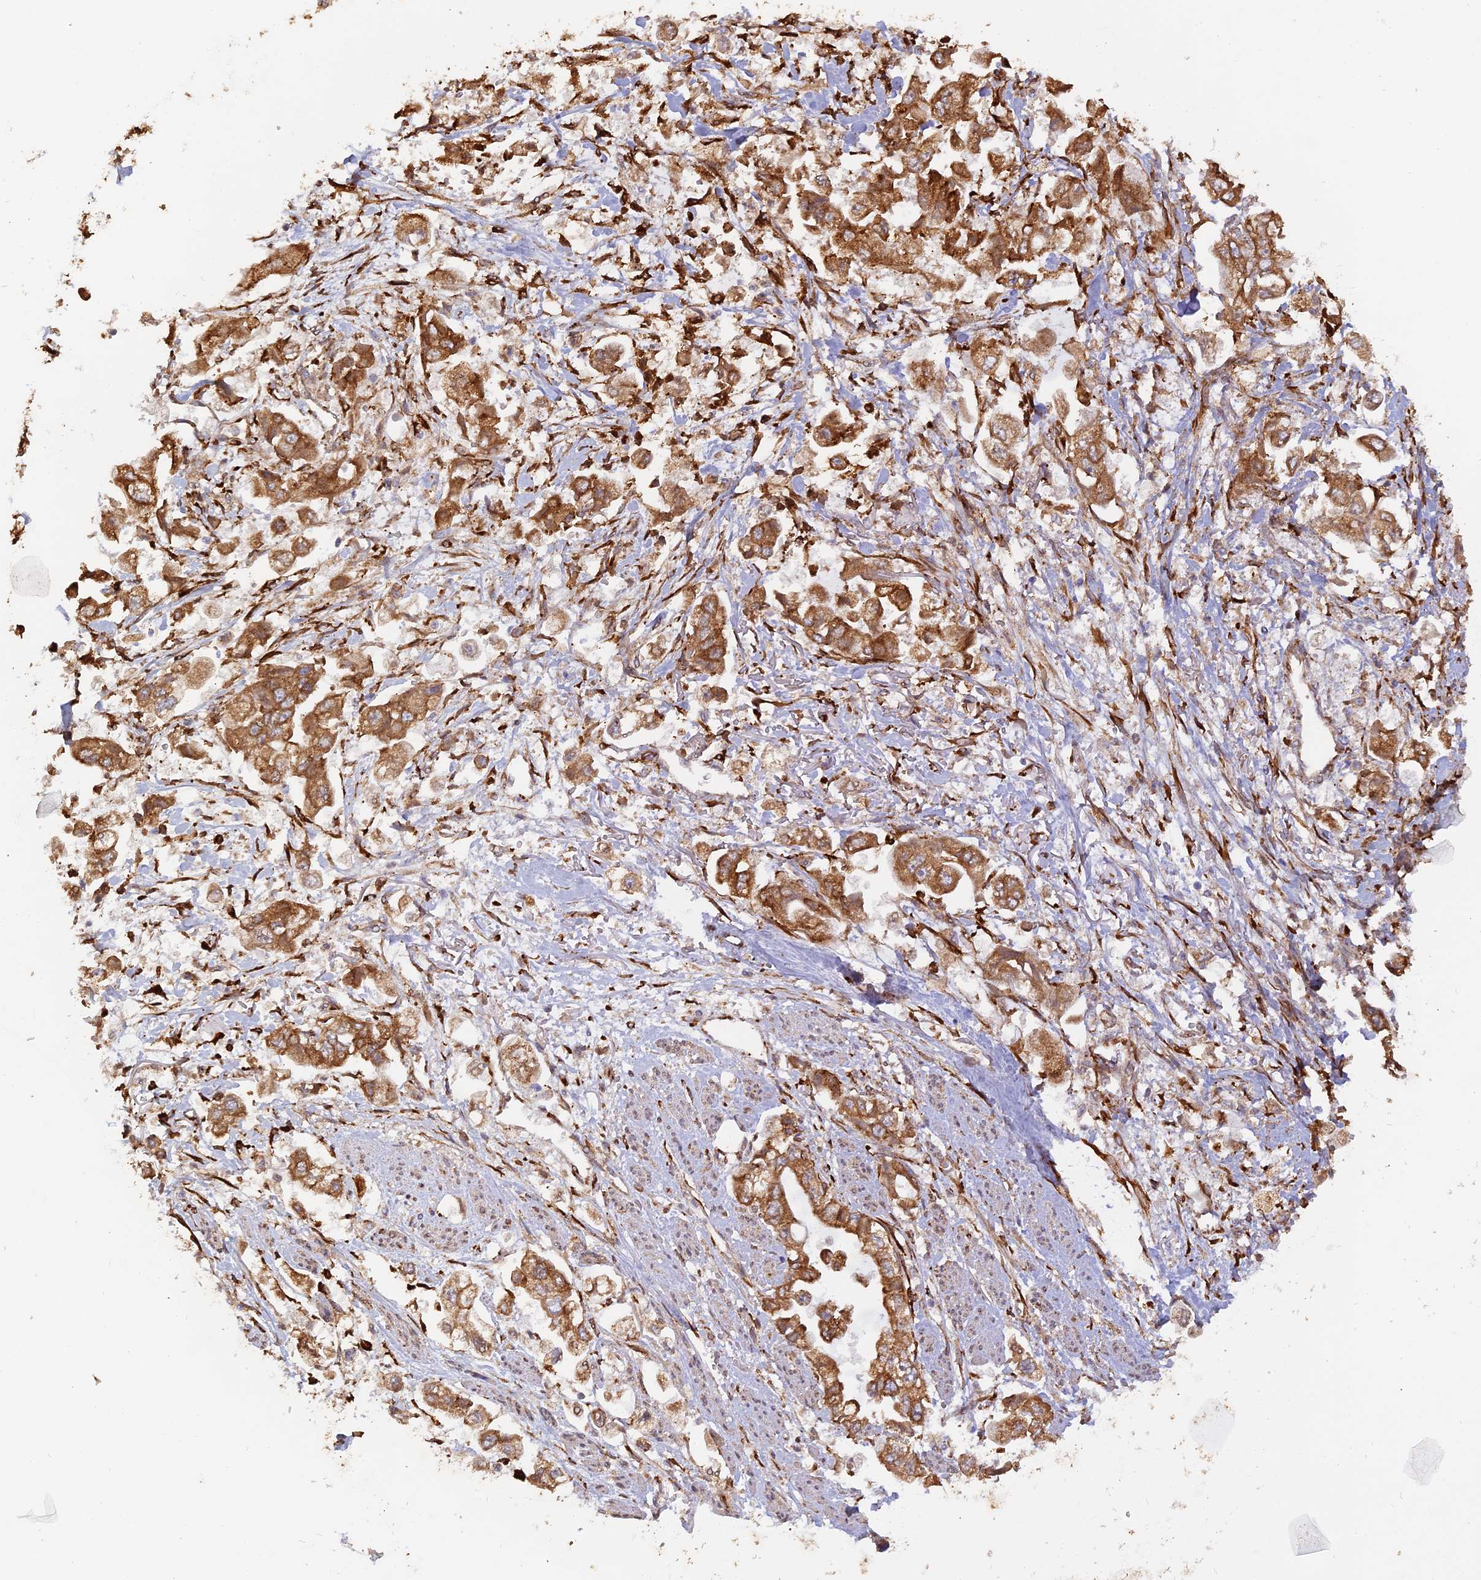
{"staining": {"intensity": "moderate", "quantity": ">75%", "location": "cytoplasmic/membranous"}, "tissue": "stomach cancer", "cell_type": "Tumor cells", "image_type": "cancer", "snomed": [{"axis": "morphology", "description": "Adenocarcinoma, NOS"}, {"axis": "topography", "description": "Stomach"}], "caption": "Immunohistochemistry photomicrograph of human adenocarcinoma (stomach) stained for a protein (brown), which shows medium levels of moderate cytoplasmic/membranous expression in about >75% of tumor cells.", "gene": "PPIC", "patient": {"sex": "male", "age": 62}}